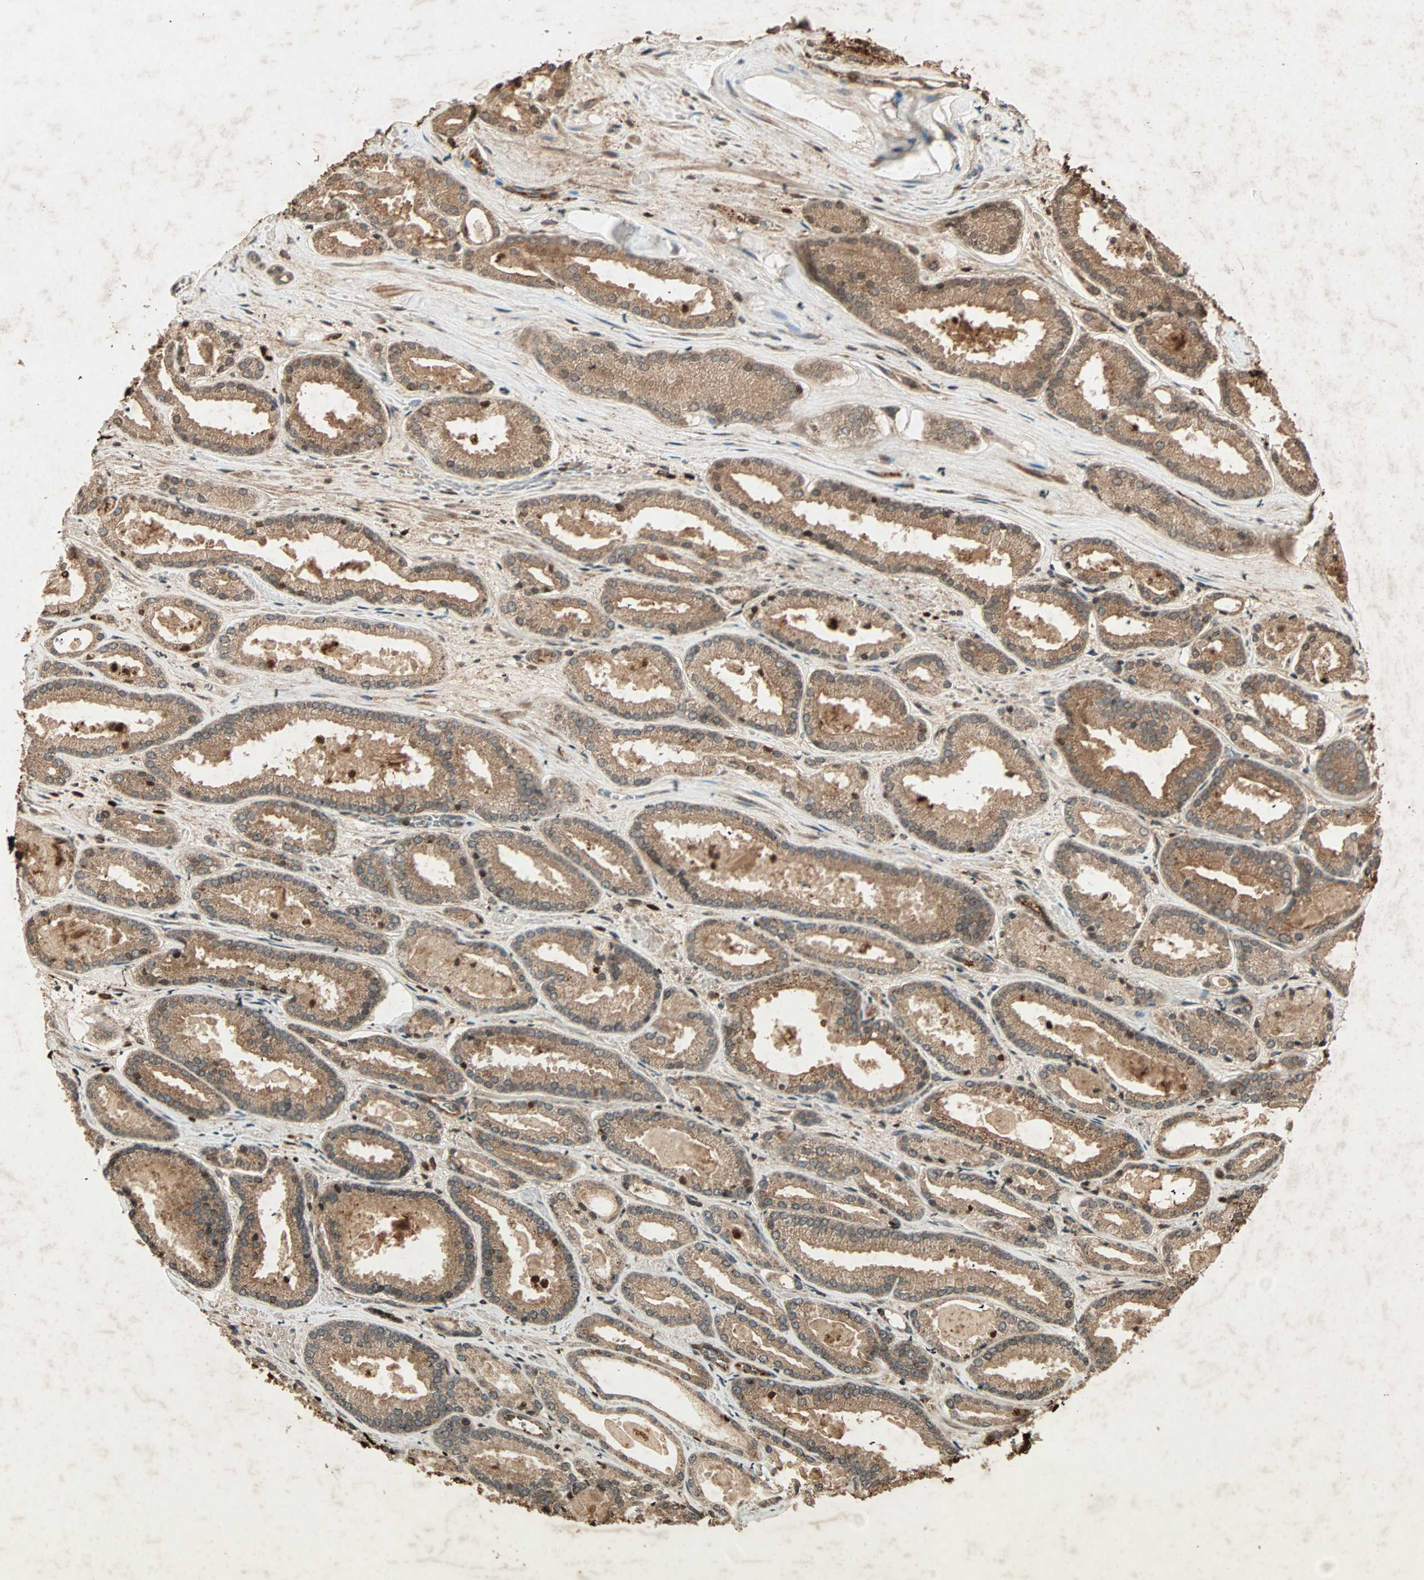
{"staining": {"intensity": "strong", "quantity": ">75%", "location": "cytoplasmic/membranous,nuclear"}, "tissue": "prostate cancer", "cell_type": "Tumor cells", "image_type": "cancer", "snomed": [{"axis": "morphology", "description": "Adenocarcinoma, Low grade"}, {"axis": "topography", "description": "Prostate"}], "caption": "Brown immunohistochemical staining in human prostate cancer demonstrates strong cytoplasmic/membranous and nuclear staining in about >75% of tumor cells.", "gene": "RFFL", "patient": {"sex": "male", "age": 59}}